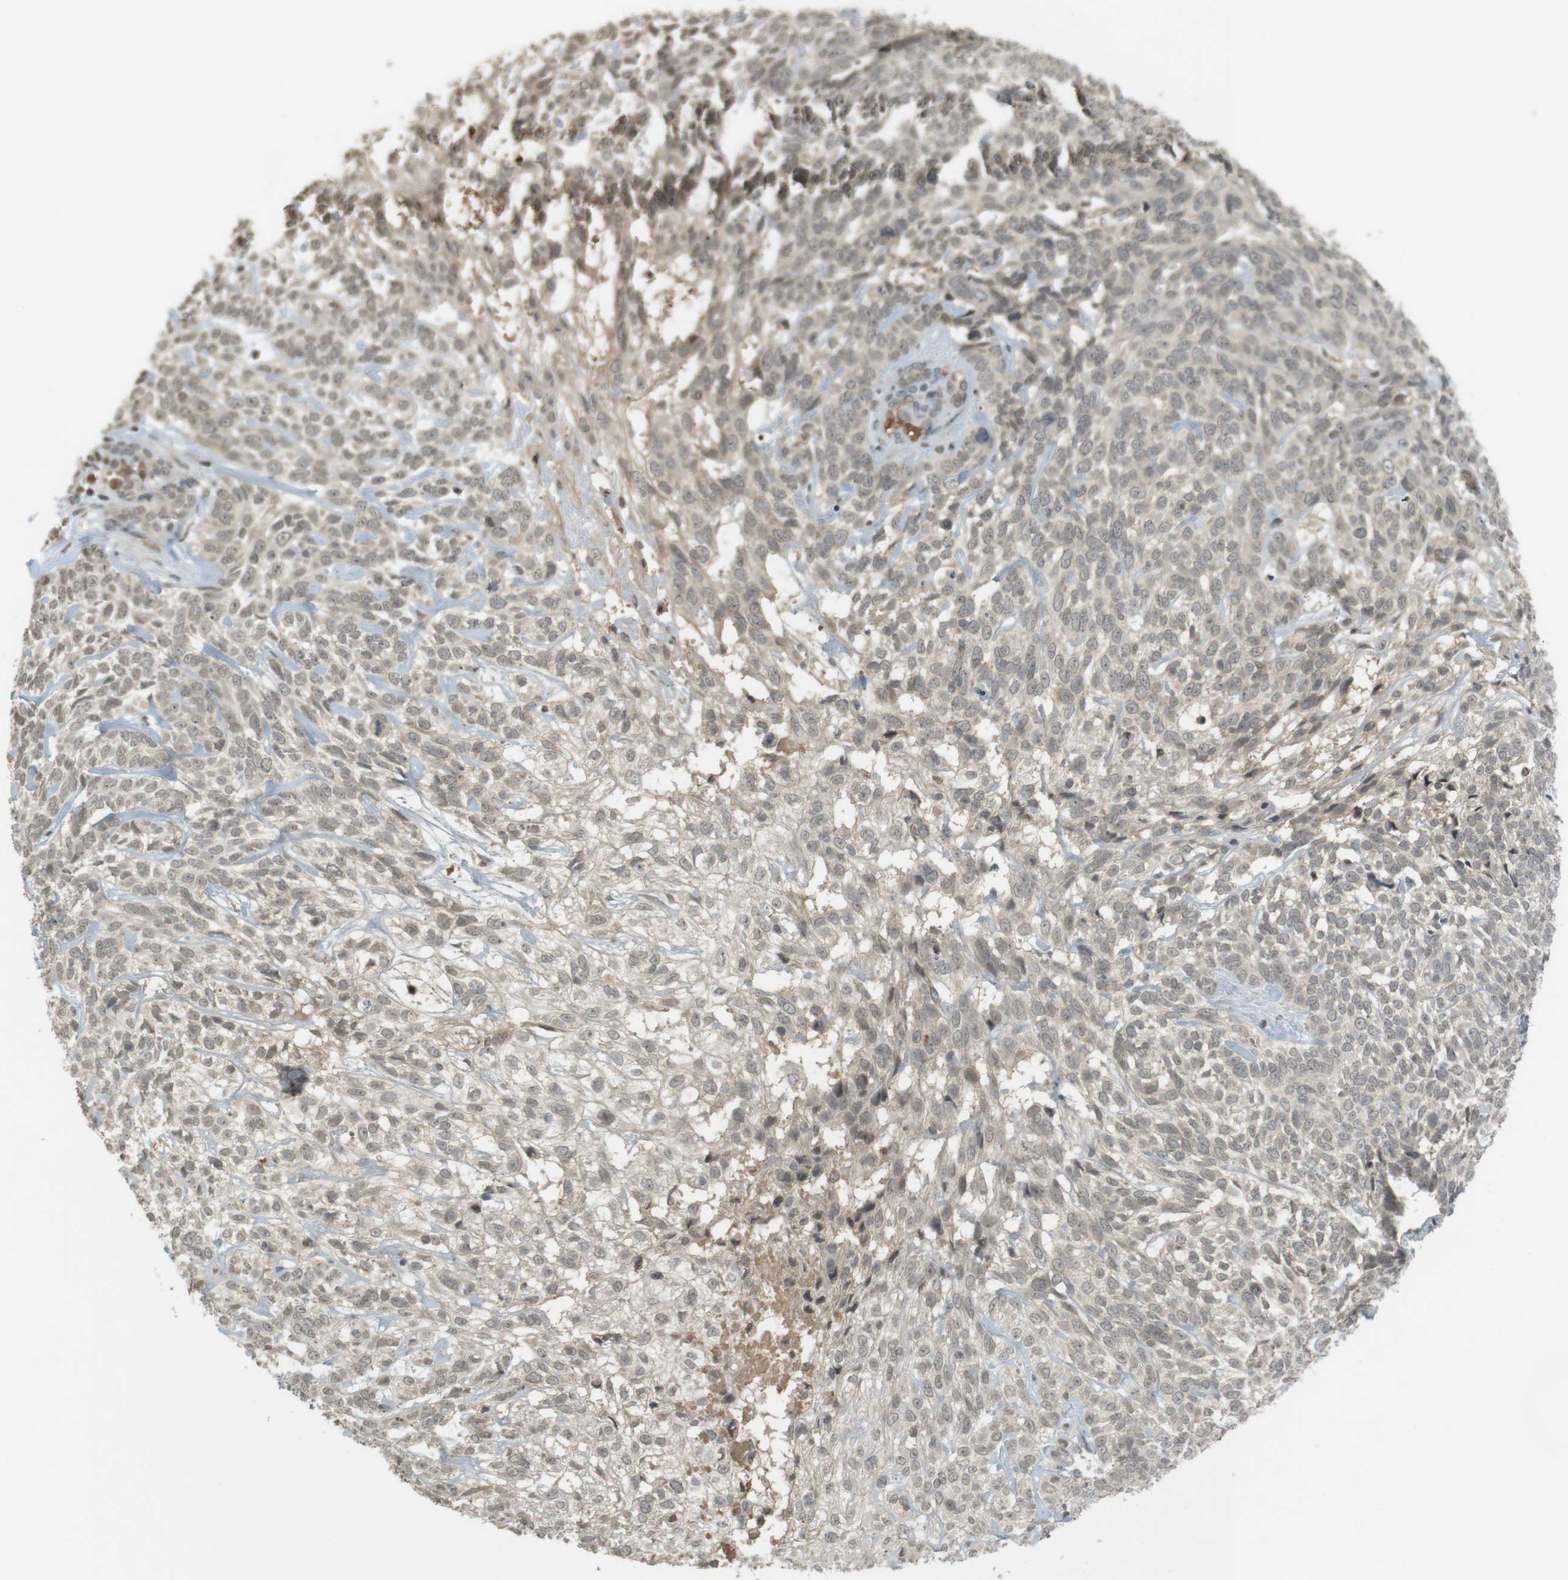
{"staining": {"intensity": "weak", "quantity": "<25%", "location": "cytoplasmic/membranous,nuclear"}, "tissue": "skin cancer", "cell_type": "Tumor cells", "image_type": "cancer", "snomed": [{"axis": "morphology", "description": "Basal cell carcinoma"}, {"axis": "topography", "description": "Skin"}], "caption": "Tumor cells are negative for protein expression in human skin cancer.", "gene": "SRR", "patient": {"sex": "male", "age": 72}}